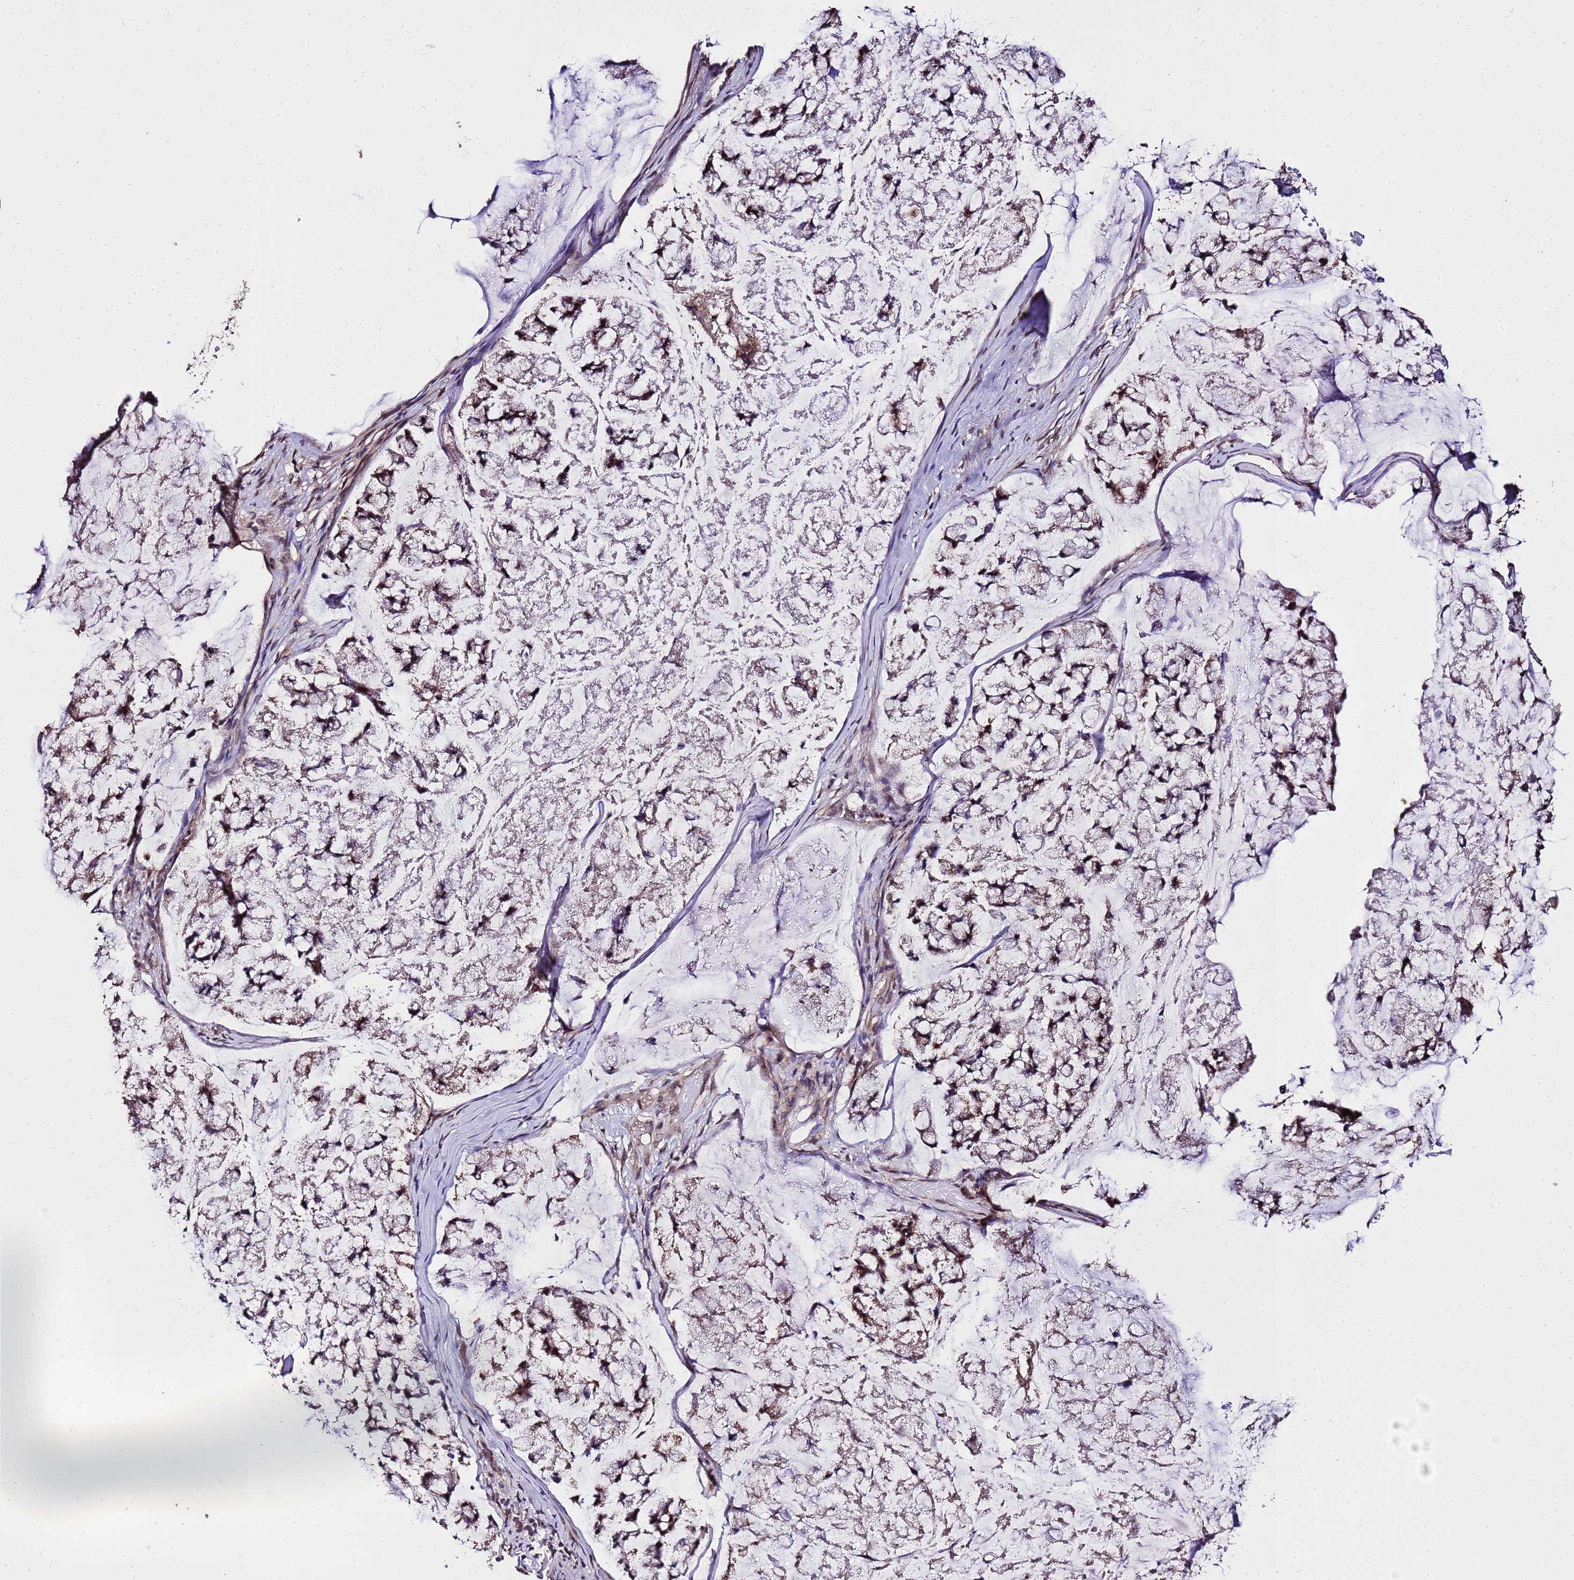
{"staining": {"intensity": "strong", "quantity": ">75%", "location": "cytoplasmic/membranous,nuclear"}, "tissue": "stomach cancer", "cell_type": "Tumor cells", "image_type": "cancer", "snomed": [{"axis": "morphology", "description": "Adenocarcinoma, NOS"}, {"axis": "topography", "description": "Stomach, lower"}], "caption": "Adenocarcinoma (stomach) stained with DAB immunohistochemistry (IHC) shows high levels of strong cytoplasmic/membranous and nuclear staining in approximately >75% of tumor cells.", "gene": "ZNF329", "patient": {"sex": "male", "age": 67}}